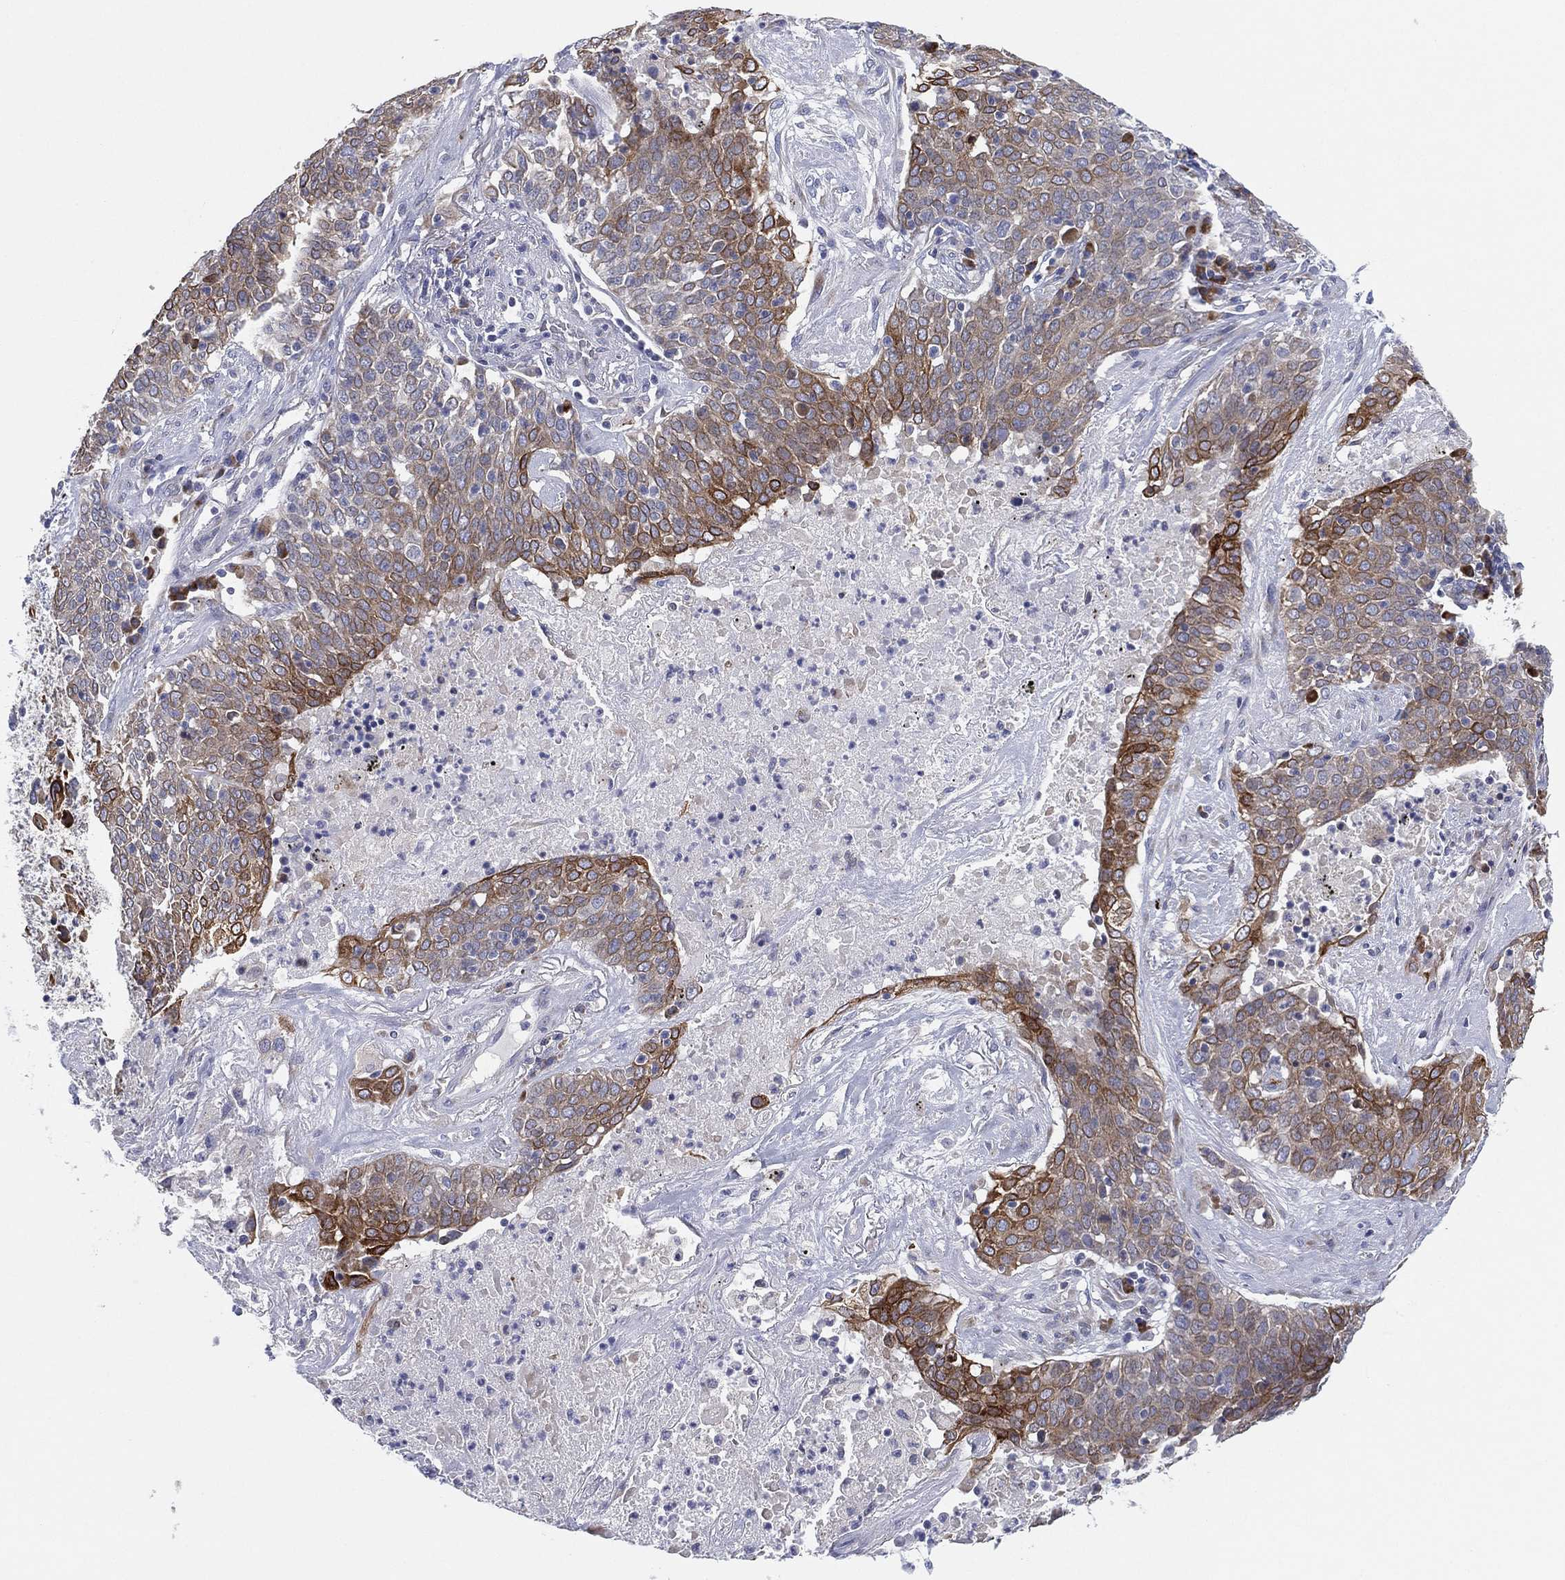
{"staining": {"intensity": "strong", "quantity": "<25%", "location": "cytoplasmic/membranous"}, "tissue": "lung cancer", "cell_type": "Tumor cells", "image_type": "cancer", "snomed": [{"axis": "morphology", "description": "Squamous cell carcinoma, NOS"}, {"axis": "topography", "description": "Lung"}], "caption": "DAB (3,3'-diaminobenzidine) immunohistochemical staining of squamous cell carcinoma (lung) exhibits strong cytoplasmic/membranous protein positivity in approximately <25% of tumor cells. The staining was performed using DAB (3,3'-diaminobenzidine), with brown indicating positive protein expression. Nuclei are stained blue with hematoxylin.", "gene": "TMEM40", "patient": {"sex": "male", "age": 82}}